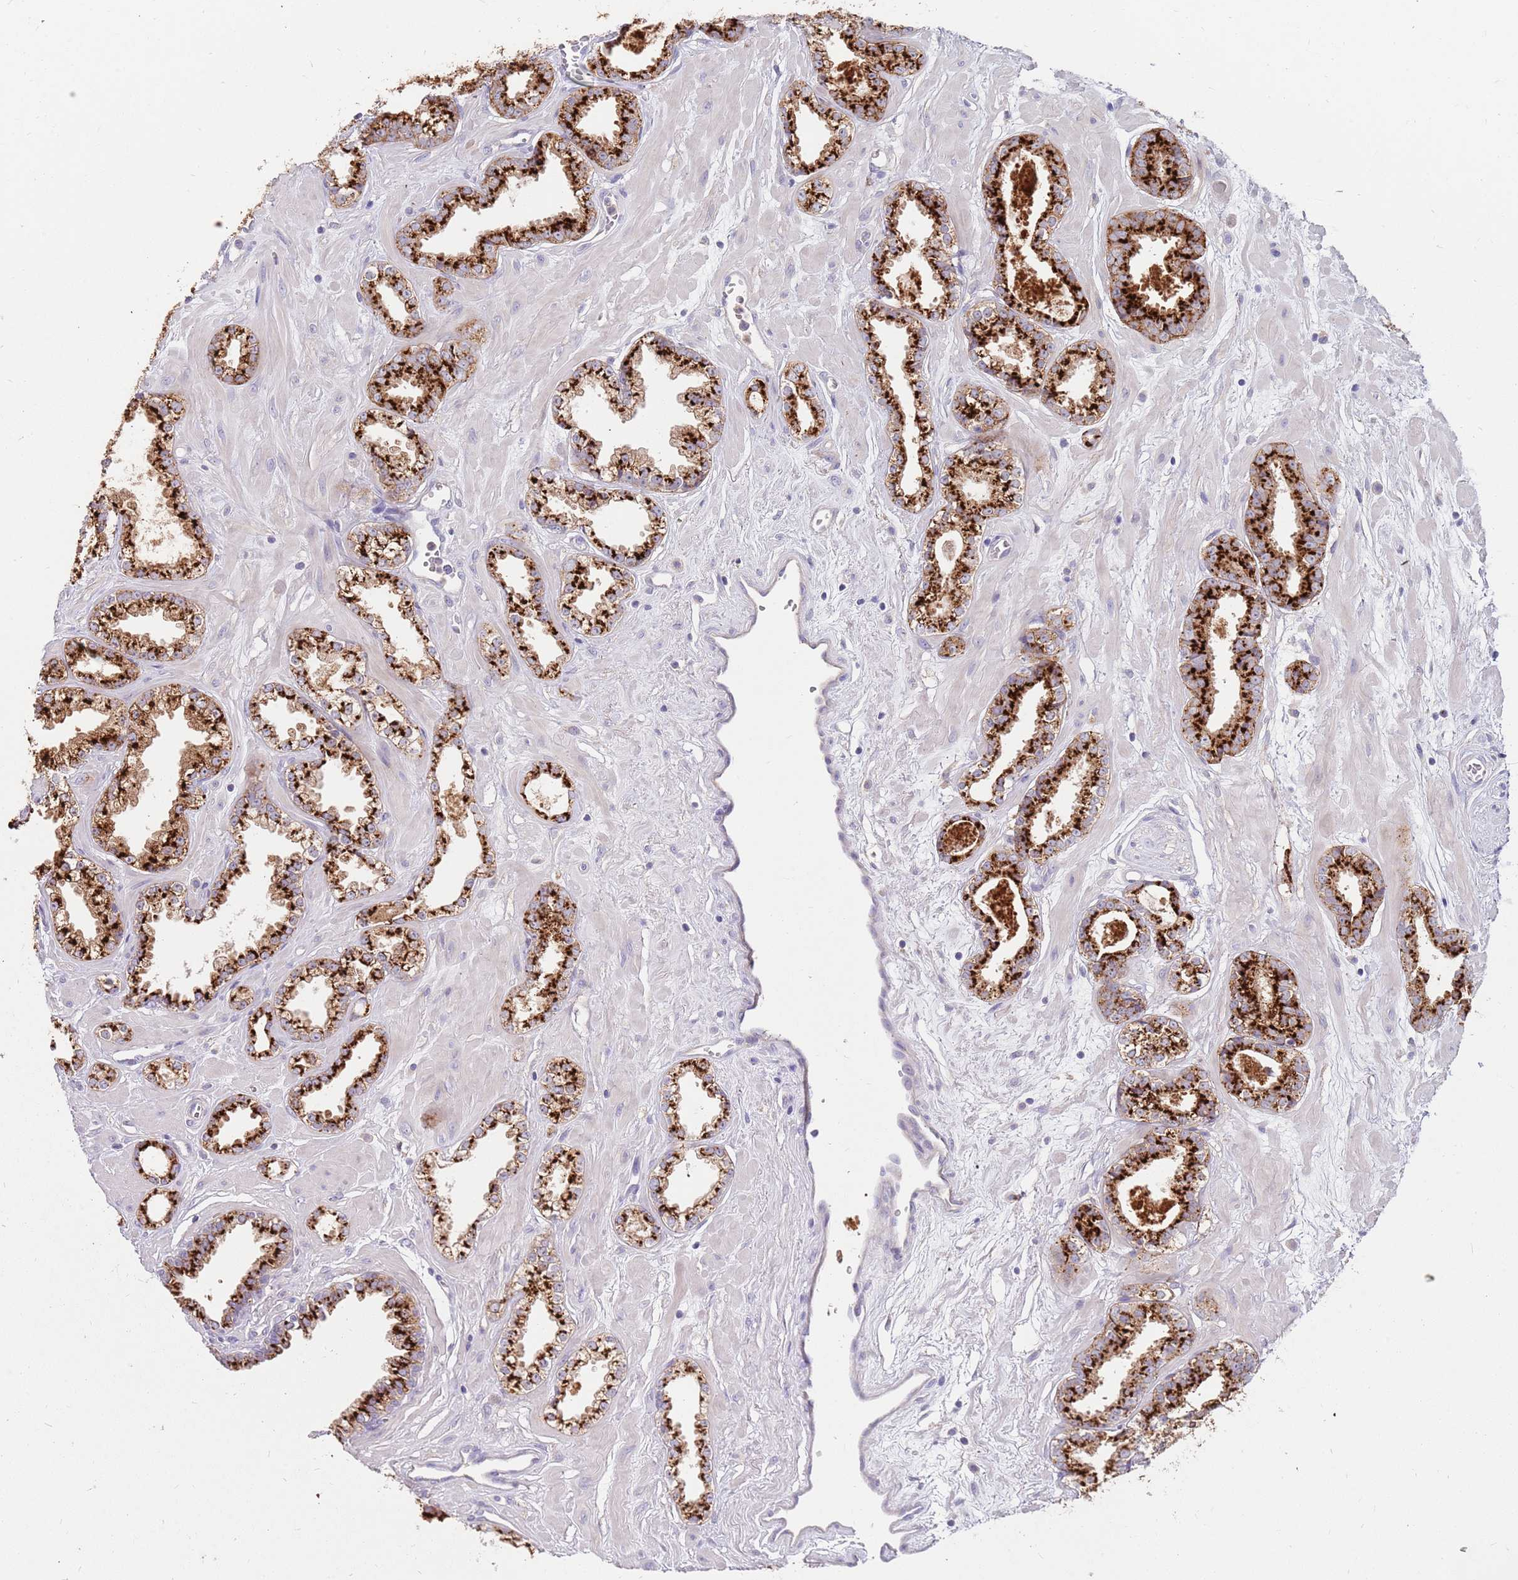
{"staining": {"intensity": "strong", "quantity": ">75%", "location": "cytoplasmic/membranous"}, "tissue": "prostate cancer", "cell_type": "Tumor cells", "image_type": "cancer", "snomed": [{"axis": "morphology", "description": "Adenocarcinoma, Low grade"}, {"axis": "topography", "description": "Prostate"}], "caption": "DAB immunohistochemical staining of adenocarcinoma (low-grade) (prostate) exhibits strong cytoplasmic/membranous protein expression in about >75% of tumor cells.", "gene": "BORCS5", "patient": {"sex": "male", "age": 60}}